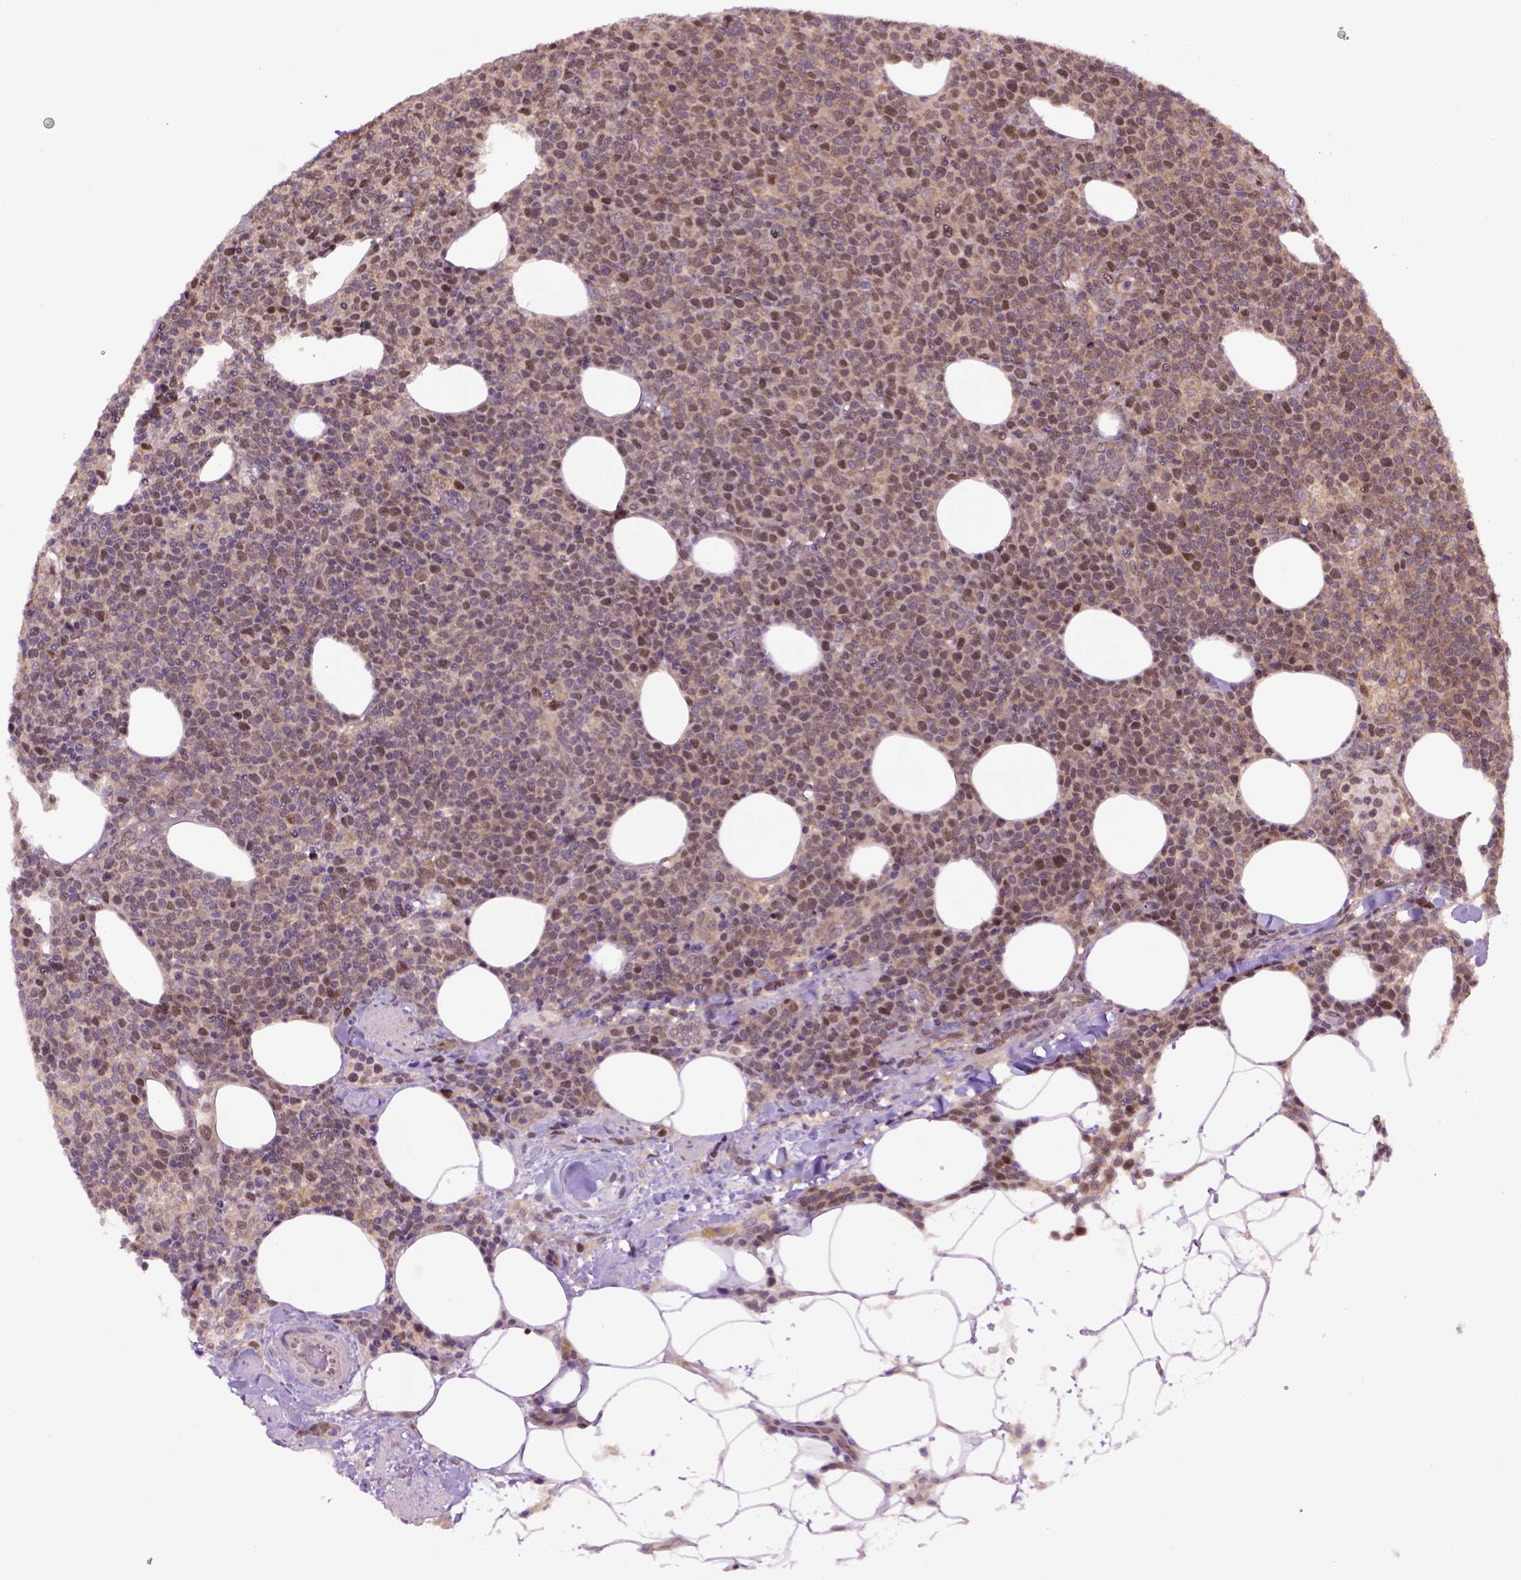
{"staining": {"intensity": "moderate", "quantity": ">75%", "location": "cytoplasmic/membranous,nuclear"}, "tissue": "lymphoma", "cell_type": "Tumor cells", "image_type": "cancer", "snomed": [{"axis": "morphology", "description": "Malignant lymphoma, non-Hodgkin's type, High grade"}, {"axis": "topography", "description": "Lymph node"}], "caption": "A medium amount of moderate cytoplasmic/membranous and nuclear expression is identified in about >75% of tumor cells in malignant lymphoma, non-Hodgkin's type (high-grade) tissue.", "gene": "WDR48", "patient": {"sex": "male", "age": 61}}